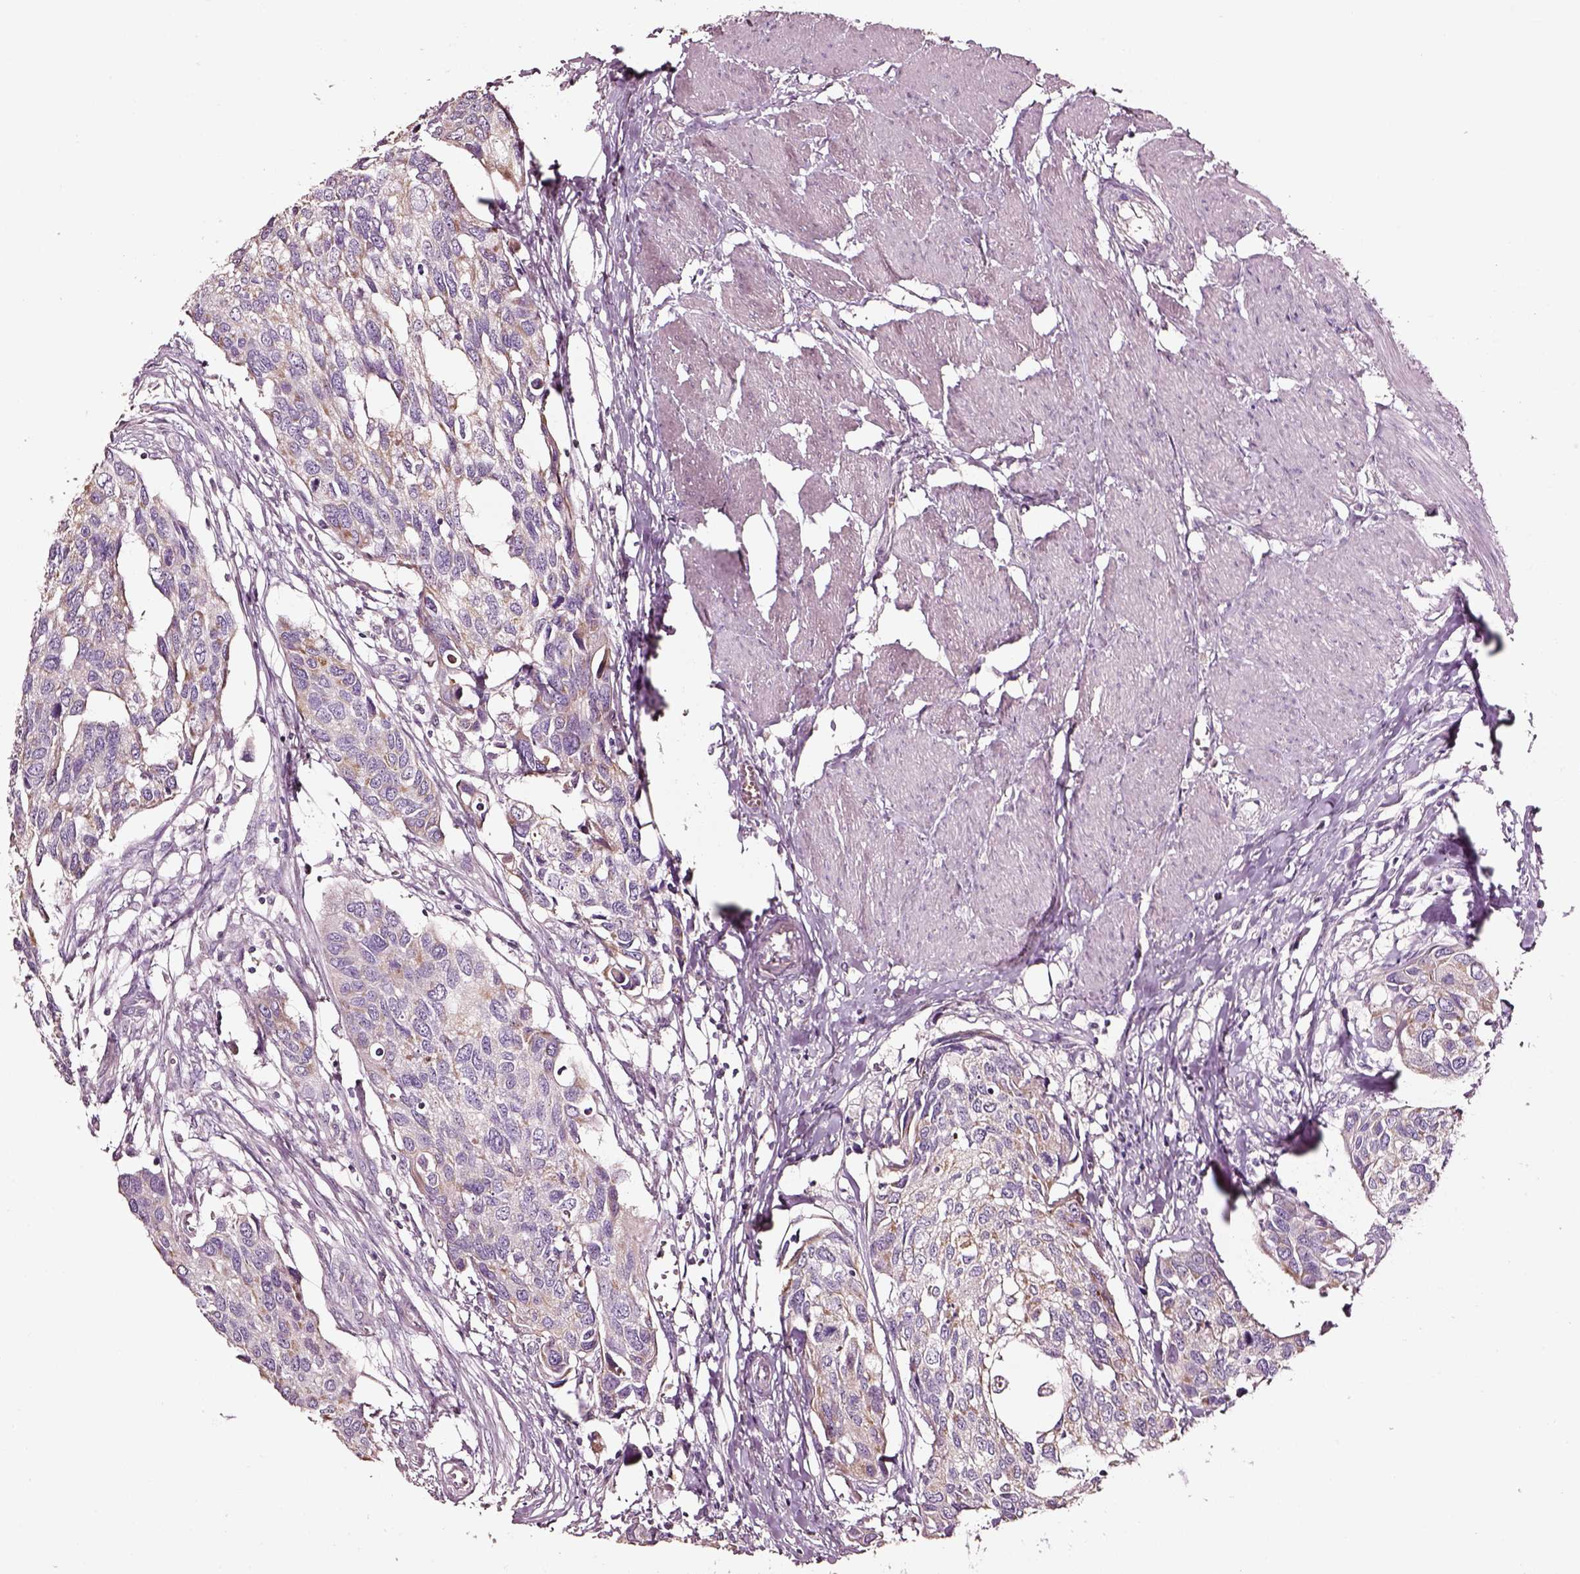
{"staining": {"intensity": "negative", "quantity": "none", "location": "none"}, "tissue": "urothelial cancer", "cell_type": "Tumor cells", "image_type": "cancer", "snomed": [{"axis": "morphology", "description": "Urothelial carcinoma, High grade"}, {"axis": "topography", "description": "Urinary bladder"}], "caption": "Immunohistochemistry (IHC) micrograph of neoplastic tissue: human urothelial cancer stained with DAB displays no significant protein expression in tumor cells.", "gene": "AADAT", "patient": {"sex": "male", "age": 60}}